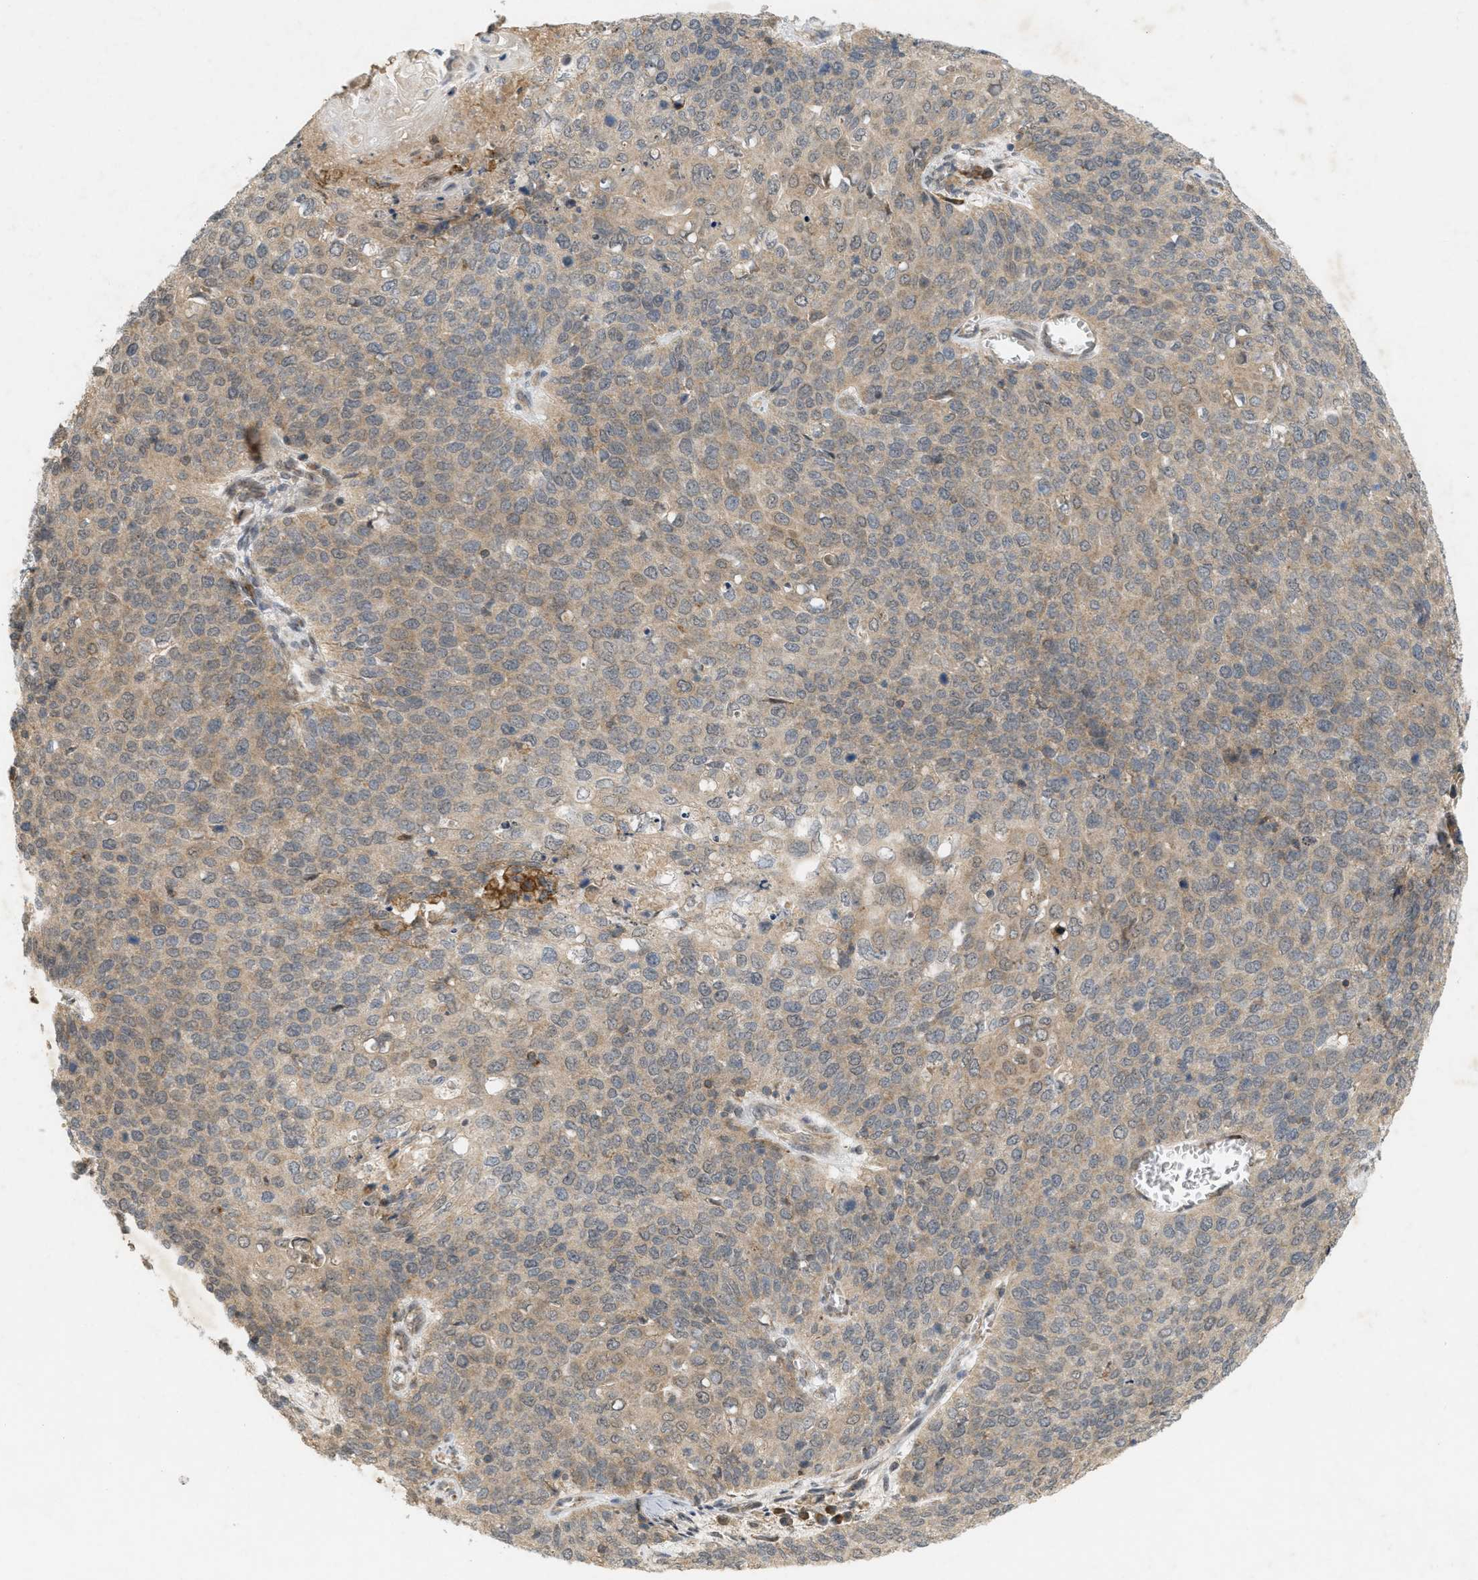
{"staining": {"intensity": "moderate", "quantity": "25%-75%", "location": "cytoplasmic/membranous,nuclear"}, "tissue": "cervical cancer", "cell_type": "Tumor cells", "image_type": "cancer", "snomed": [{"axis": "morphology", "description": "Squamous cell carcinoma, NOS"}, {"axis": "topography", "description": "Cervix"}], "caption": "Cervical cancer (squamous cell carcinoma) stained with a protein marker shows moderate staining in tumor cells.", "gene": "PRKD1", "patient": {"sex": "female", "age": 39}}